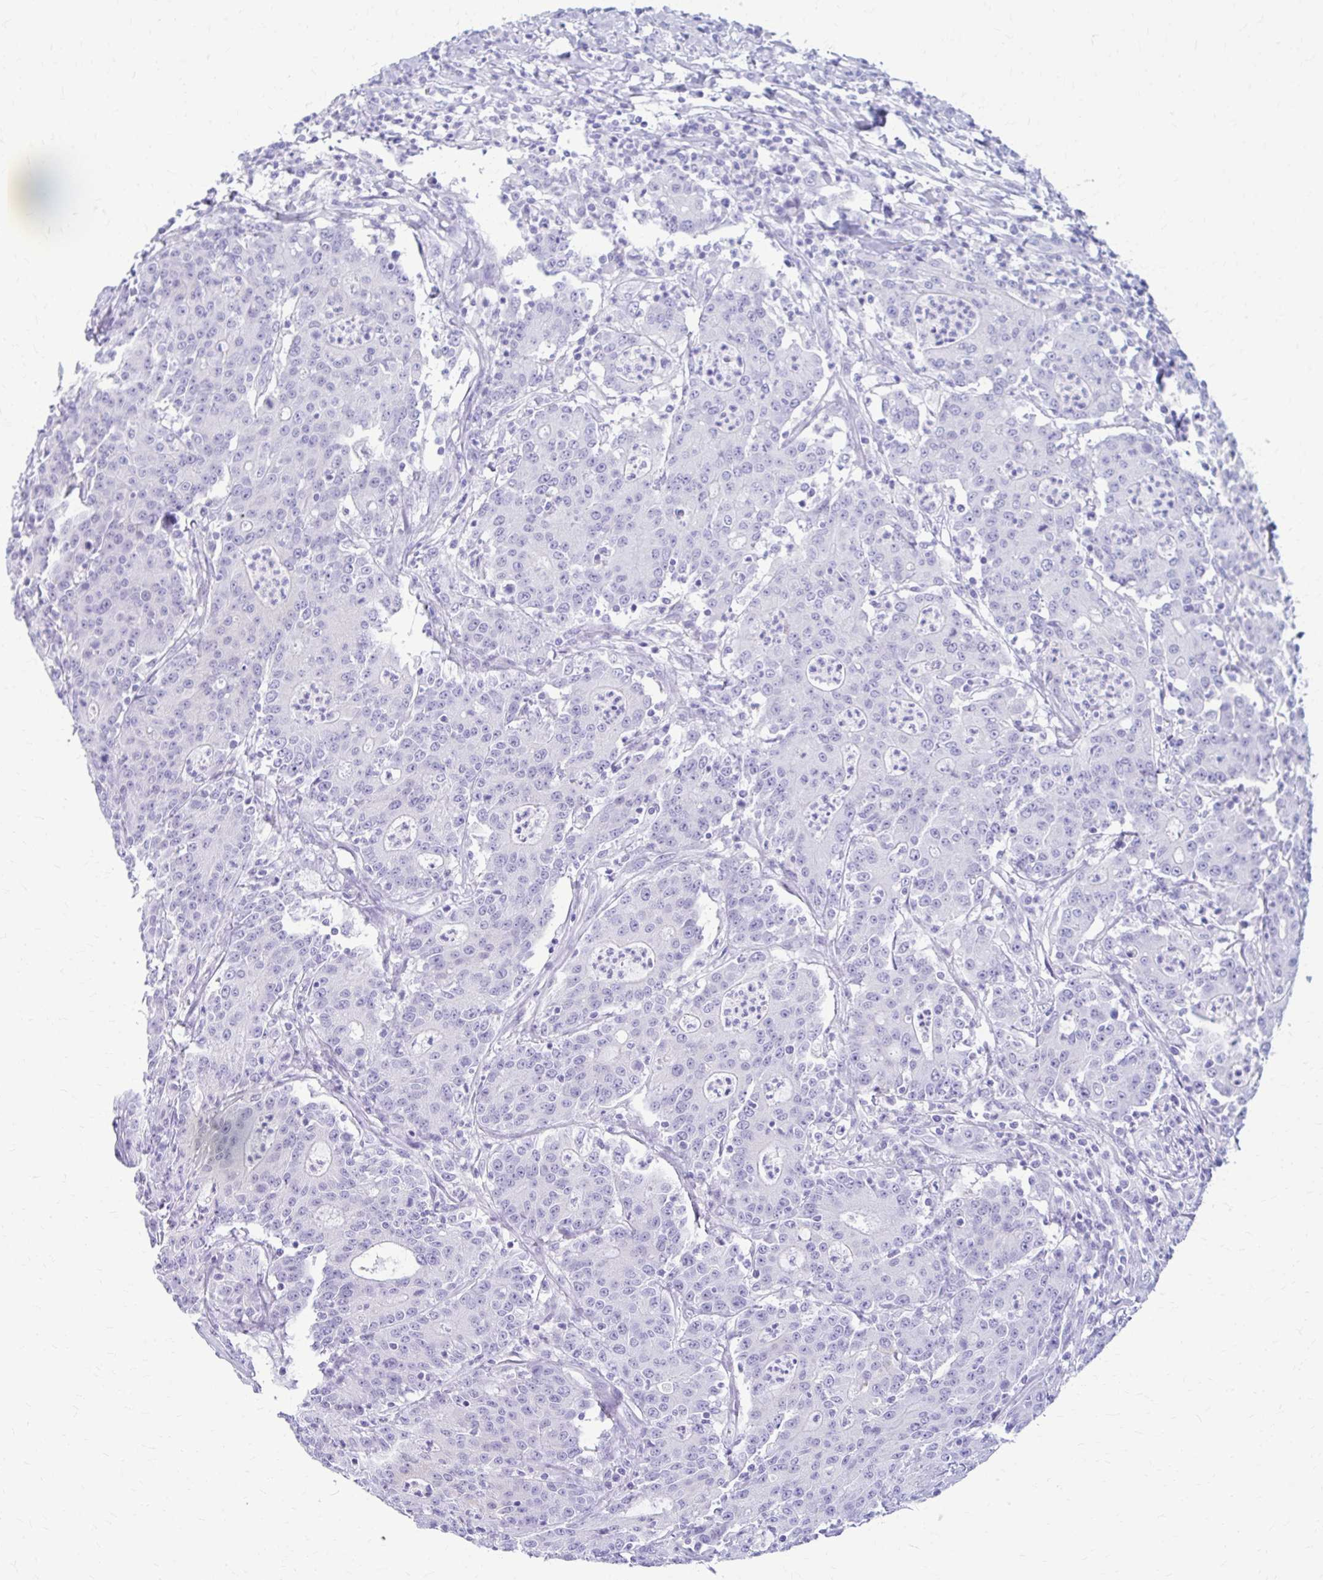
{"staining": {"intensity": "negative", "quantity": "none", "location": "none"}, "tissue": "colorectal cancer", "cell_type": "Tumor cells", "image_type": "cancer", "snomed": [{"axis": "morphology", "description": "Adenocarcinoma, NOS"}, {"axis": "topography", "description": "Colon"}], "caption": "Tumor cells show no significant staining in colorectal adenocarcinoma. (DAB (3,3'-diaminobenzidine) immunohistochemistry with hematoxylin counter stain).", "gene": "NSG2", "patient": {"sex": "male", "age": 83}}